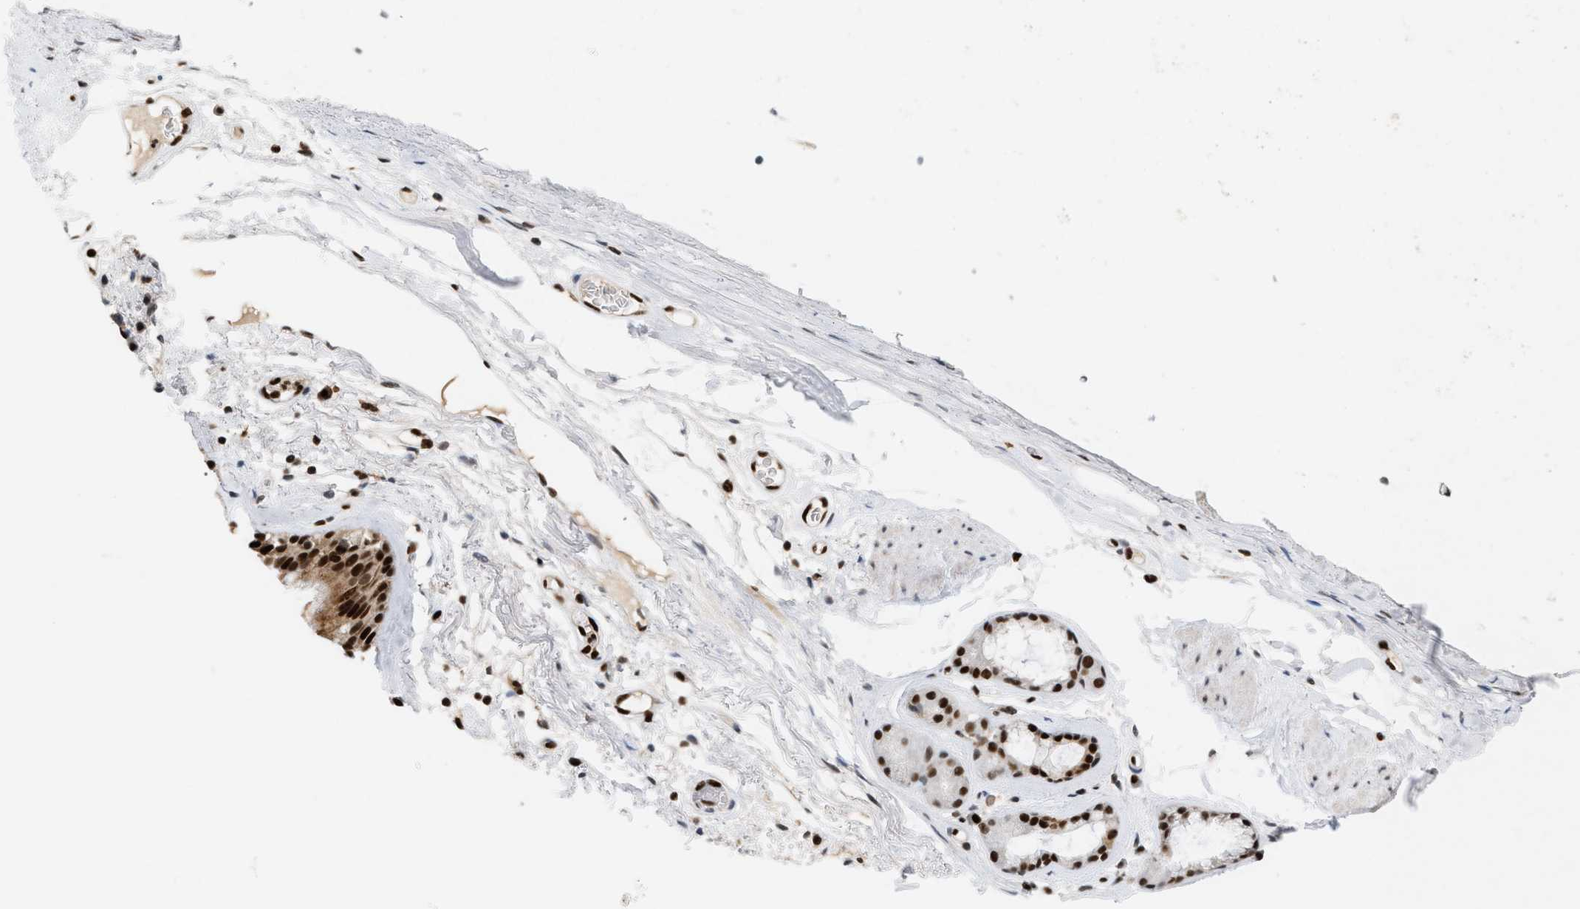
{"staining": {"intensity": "strong", "quantity": ">75%", "location": "nuclear"}, "tissue": "bronchus", "cell_type": "Respiratory epithelial cells", "image_type": "normal", "snomed": [{"axis": "morphology", "description": "Normal tissue, NOS"}, {"axis": "topography", "description": "Cartilage tissue"}], "caption": "Immunohistochemistry of normal human bronchus demonstrates high levels of strong nuclear positivity in approximately >75% of respiratory epithelial cells. (Stains: DAB in brown, nuclei in blue, Microscopy: brightfield microscopy at high magnification).", "gene": "C17orf49", "patient": {"sex": "female", "age": 63}}